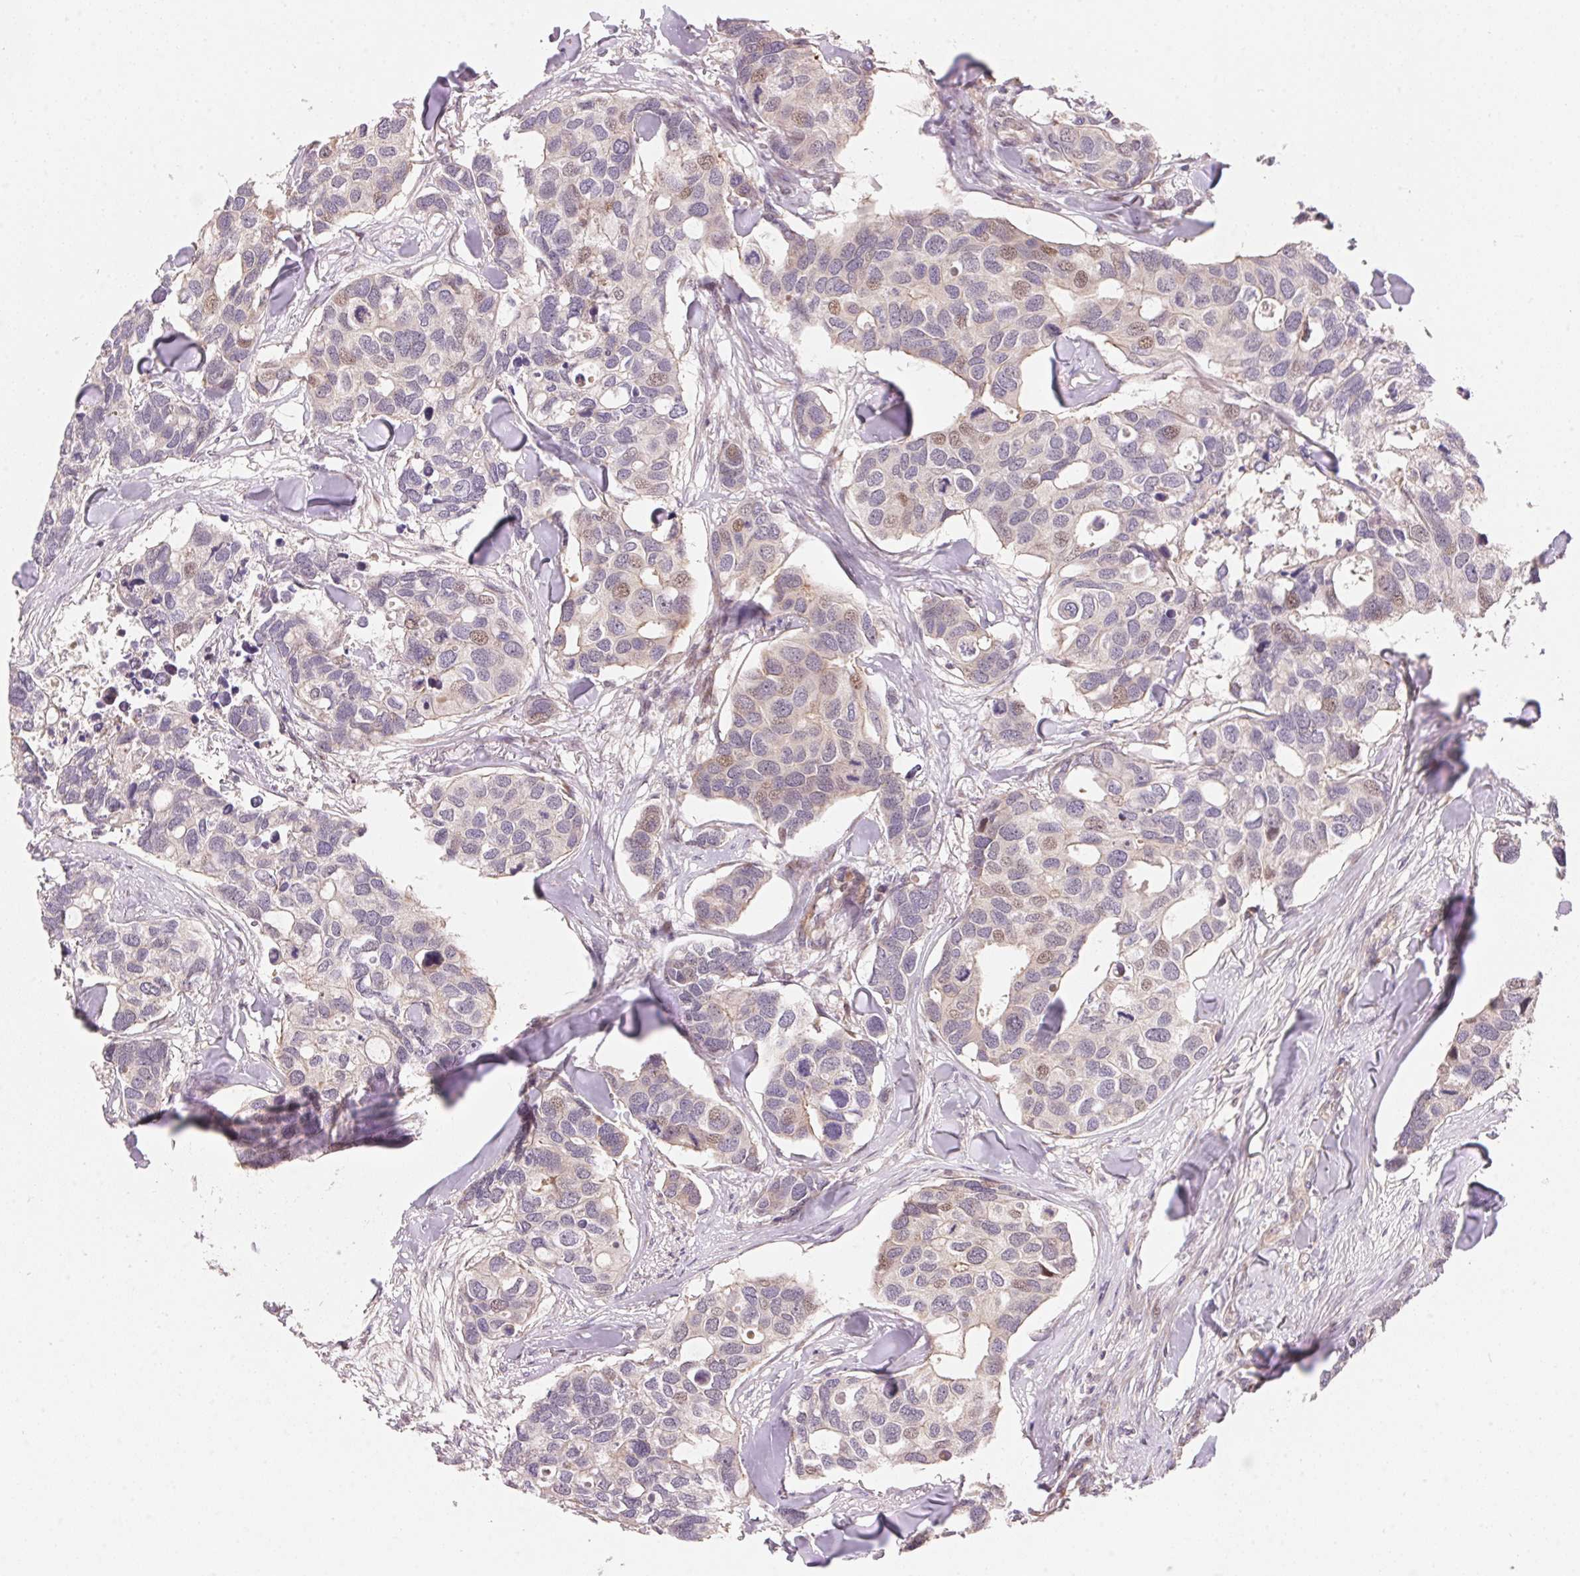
{"staining": {"intensity": "weak", "quantity": "<25%", "location": "cytoplasmic/membranous,nuclear"}, "tissue": "breast cancer", "cell_type": "Tumor cells", "image_type": "cancer", "snomed": [{"axis": "morphology", "description": "Duct carcinoma"}, {"axis": "topography", "description": "Breast"}], "caption": "IHC photomicrograph of human breast cancer (infiltrating ductal carcinoma) stained for a protein (brown), which exhibits no expression in tumor cells.", "gene": "TNIP2", "patient": {"sex": "female", "age": 83}}